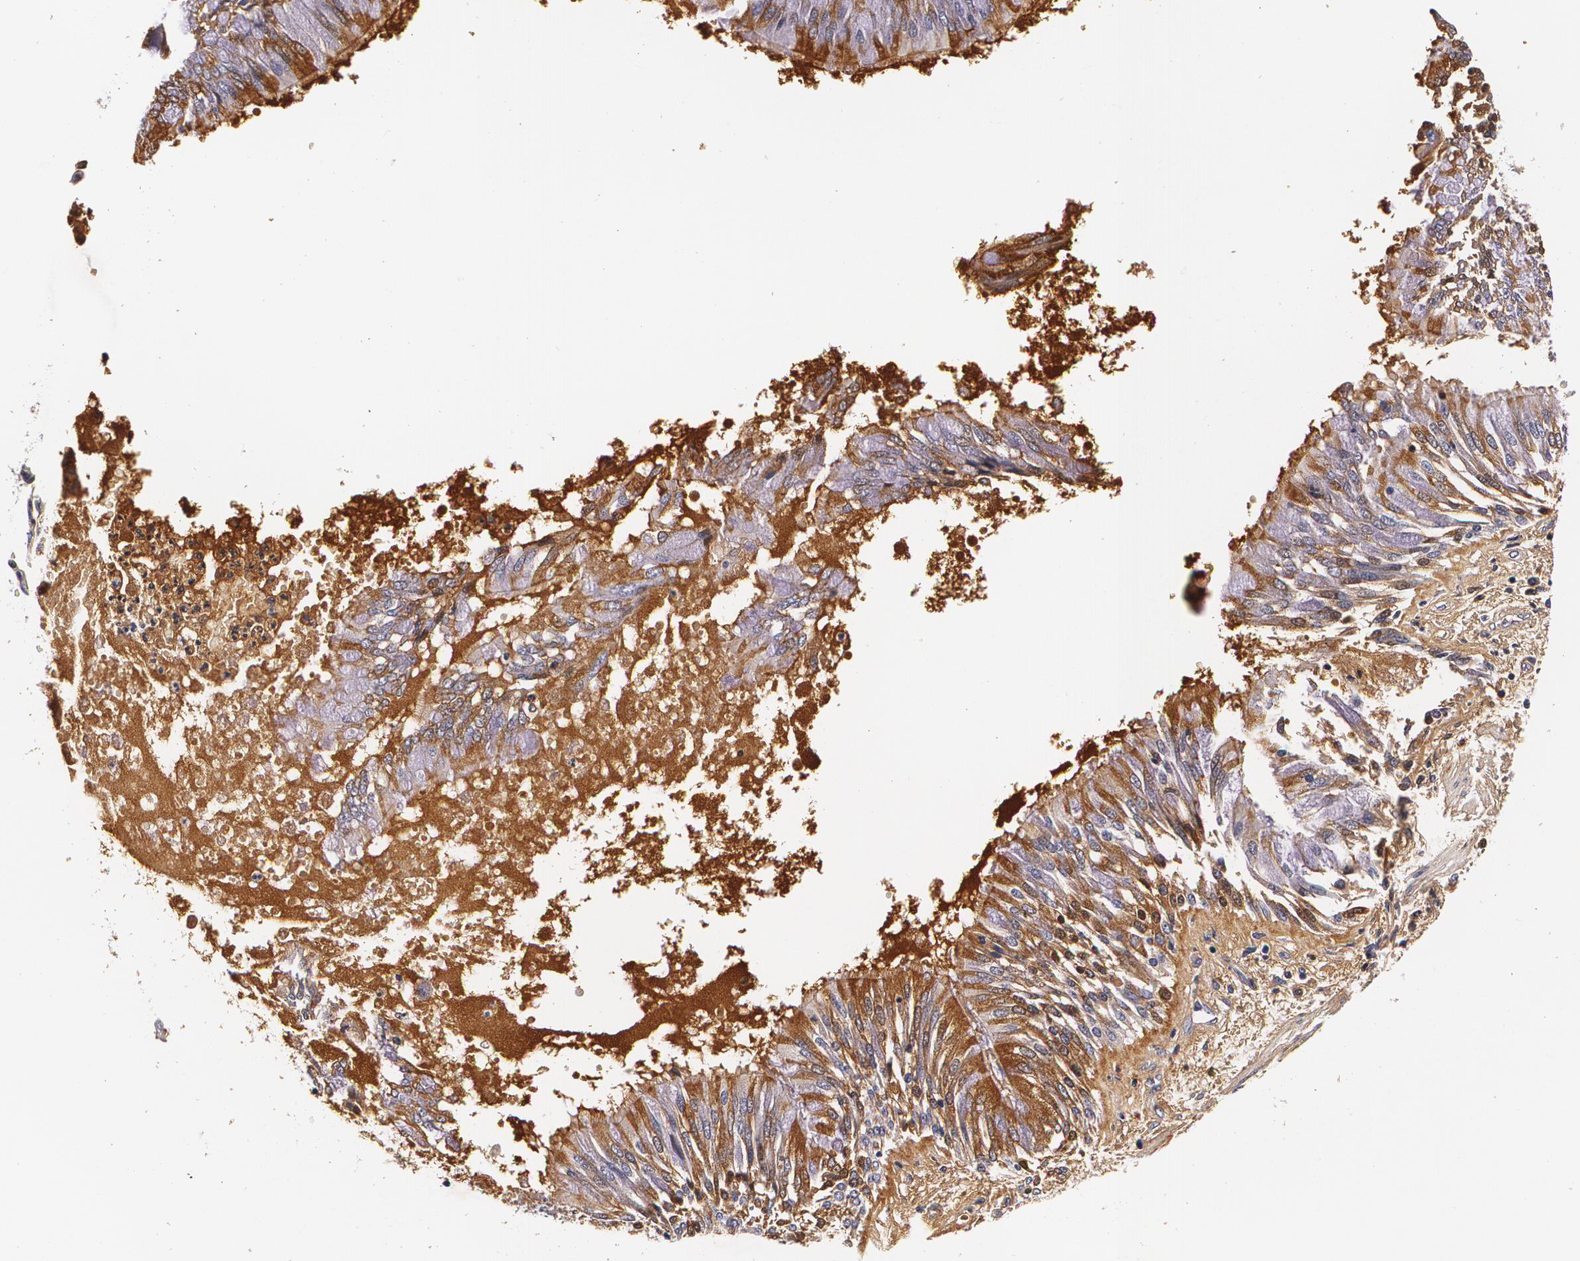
{"staining": {"intensity": "moderate", "quantity": "25%-75%", "location": "cytoplasmic/membranous"}, "tissue": "bronchus", "cell_type": "Respiratory epithelial cells", "image_type": "normal", "snomed": [{"axis": "morphology", "description": "Normal tissue, NOS"}, {"axis": "topography", "description": "Cartilage tissue"}, {"axis": "topography", "description": "Bronchus"}, {"axis": "topography", "description": "Lung"}, {"axis": "topography", "description": "Peripheral nerve tissue"}], "caption": "This micrograph demonstrates IHC staining of benign bronchus, with medium moderate cytoplasmic/membranous positivity in approximately 25%-75% of respiratory epithelial cells.", "gene": "TTR", "patient": {"sex": "female", "age": 49}}